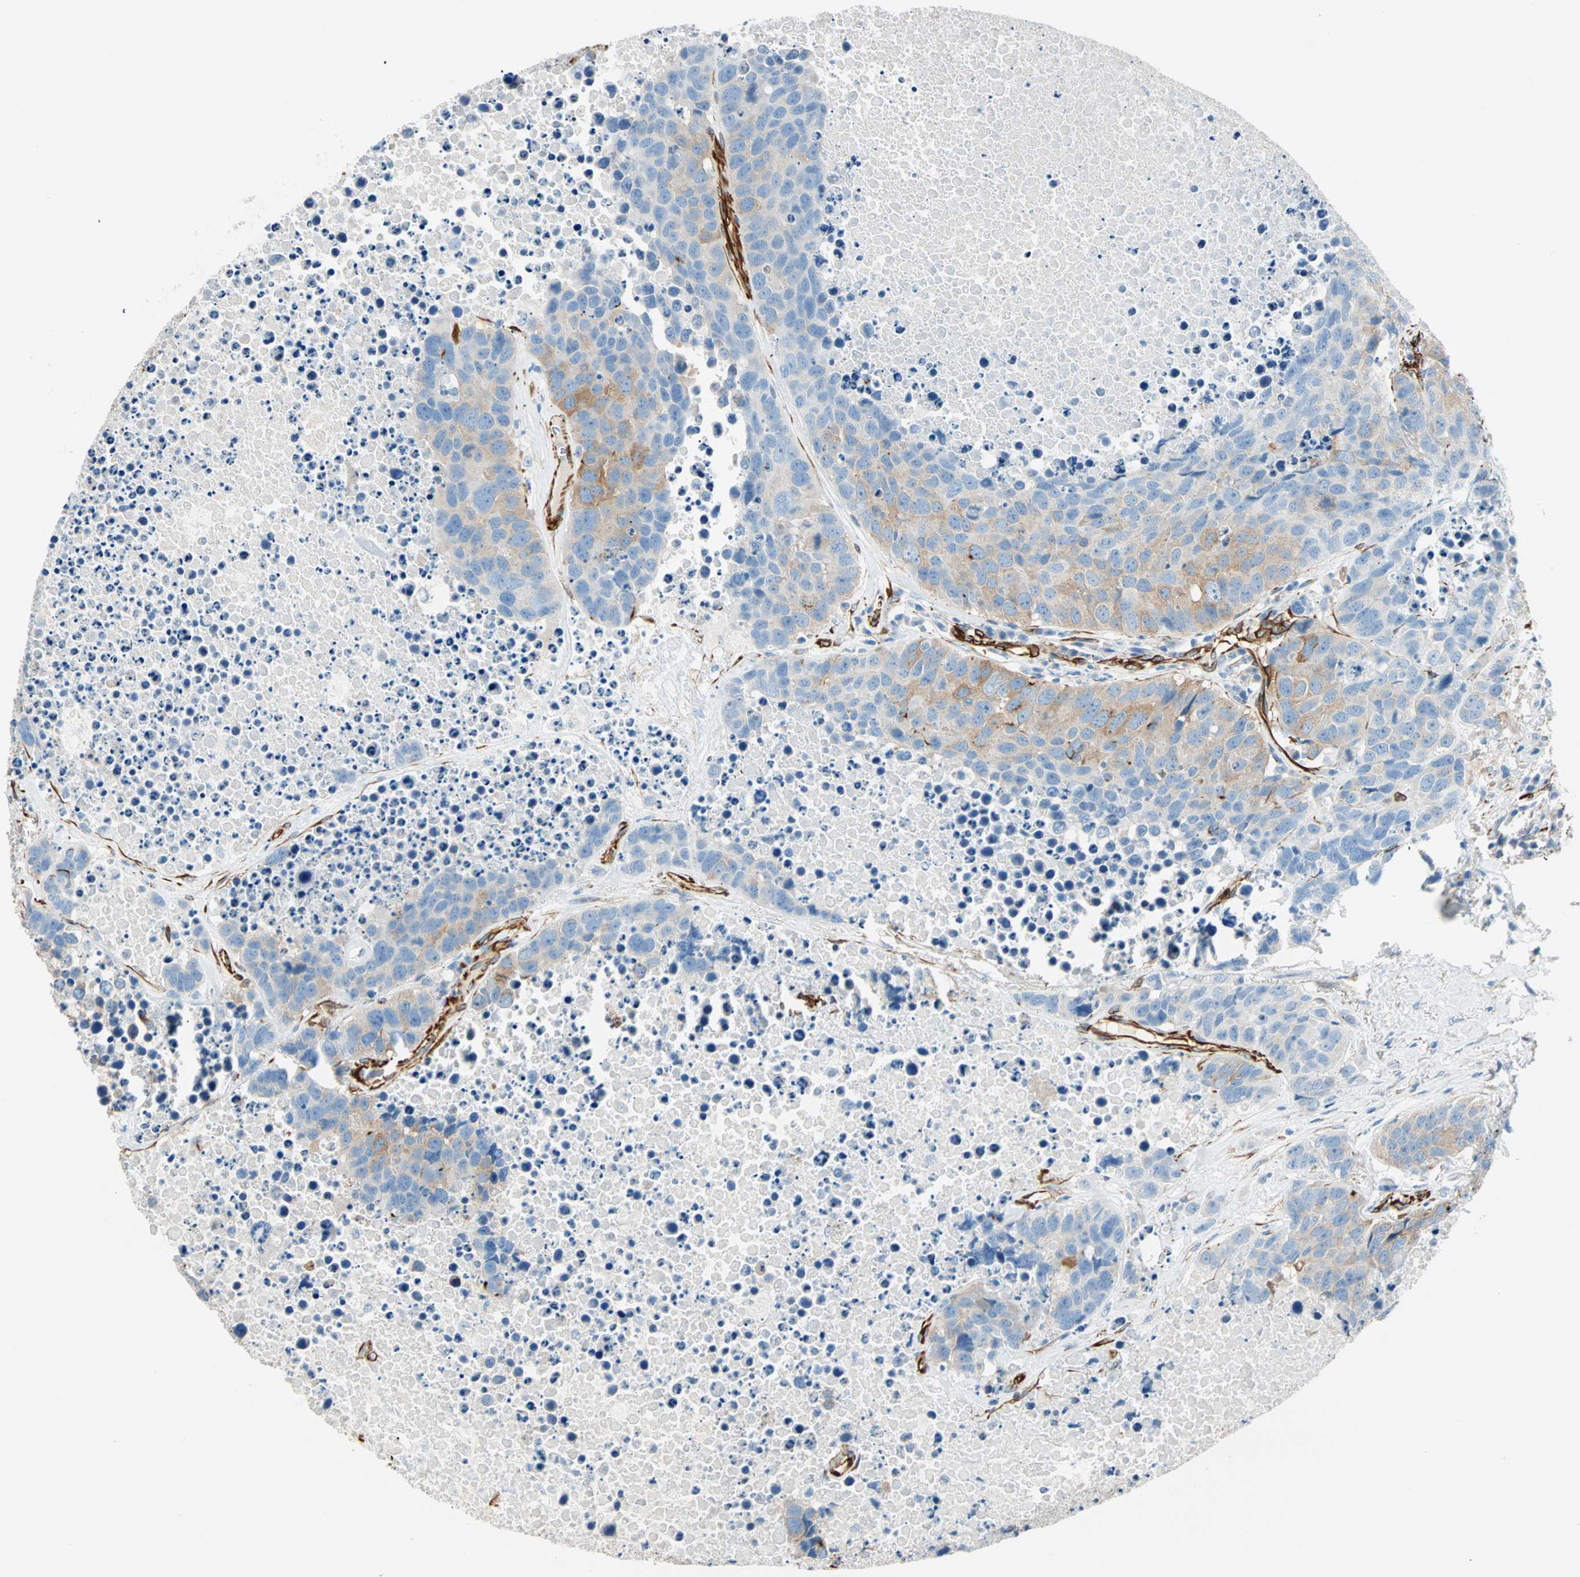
{"staining": {"intensity": "moderate", "quantity": "25%-75%", "location": "cytoplasmic/membranous"}, "tissue": "carcinoid", "cell_type": "Tumor cells", "image_type": "cancer", "snomed": [{"axis": "morphology", "description": "Carcinoid, malignant, NOS"}, {"axis": "topography", "description": "Lung"}], "caption": "A brown stain labels moderate cytoplasmic/membranous expression of a protein in carcinoid (malignant) tumor cells.", "gene": "NES", "patient": {"sex": "male", "age": 60}}